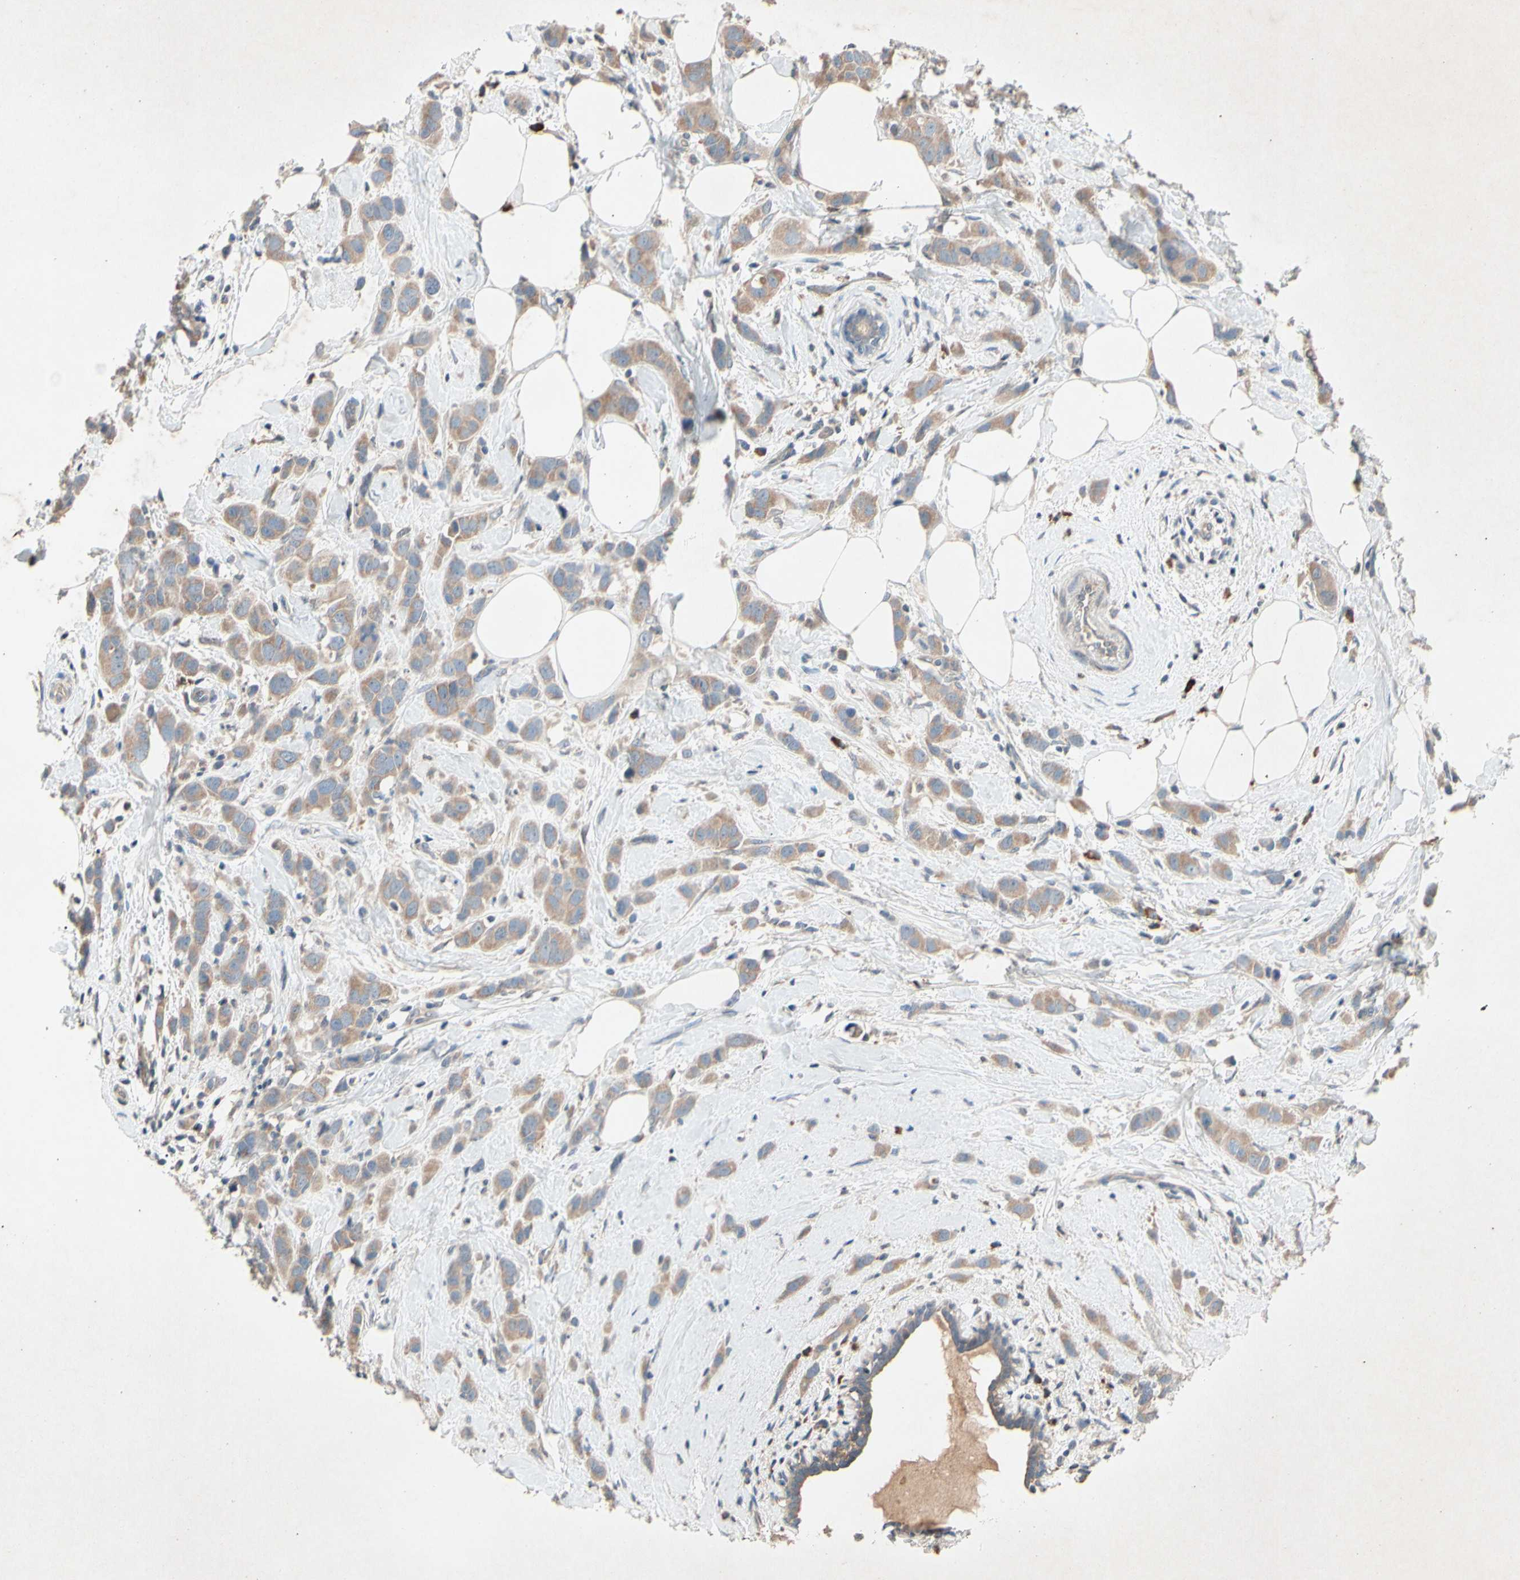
{"staining": {"intensity": "moderate", "quantity": ">75%", "location": "cytoplasmic/membranous"}, "tissue": "breast cancer", "cell_type": "Tumor cells", "image_type": "cancer", "snomed": [{"axis": "morphology", "description": "Normal tissue, NOS"}, {"axis": "morphology", "description": "Duct carcinoma"}, {"axis": "topography", "description": "Breast"}], "caption": "The histopathology image displays immunohistochemical staining of breast invasive ductal carcinoma. There is moderate cytoplasmic/membranous expression is seen in about >75% of tumor cells.", "gene": "PRDX4", "patient": {"sex": "female", "age": 50}}